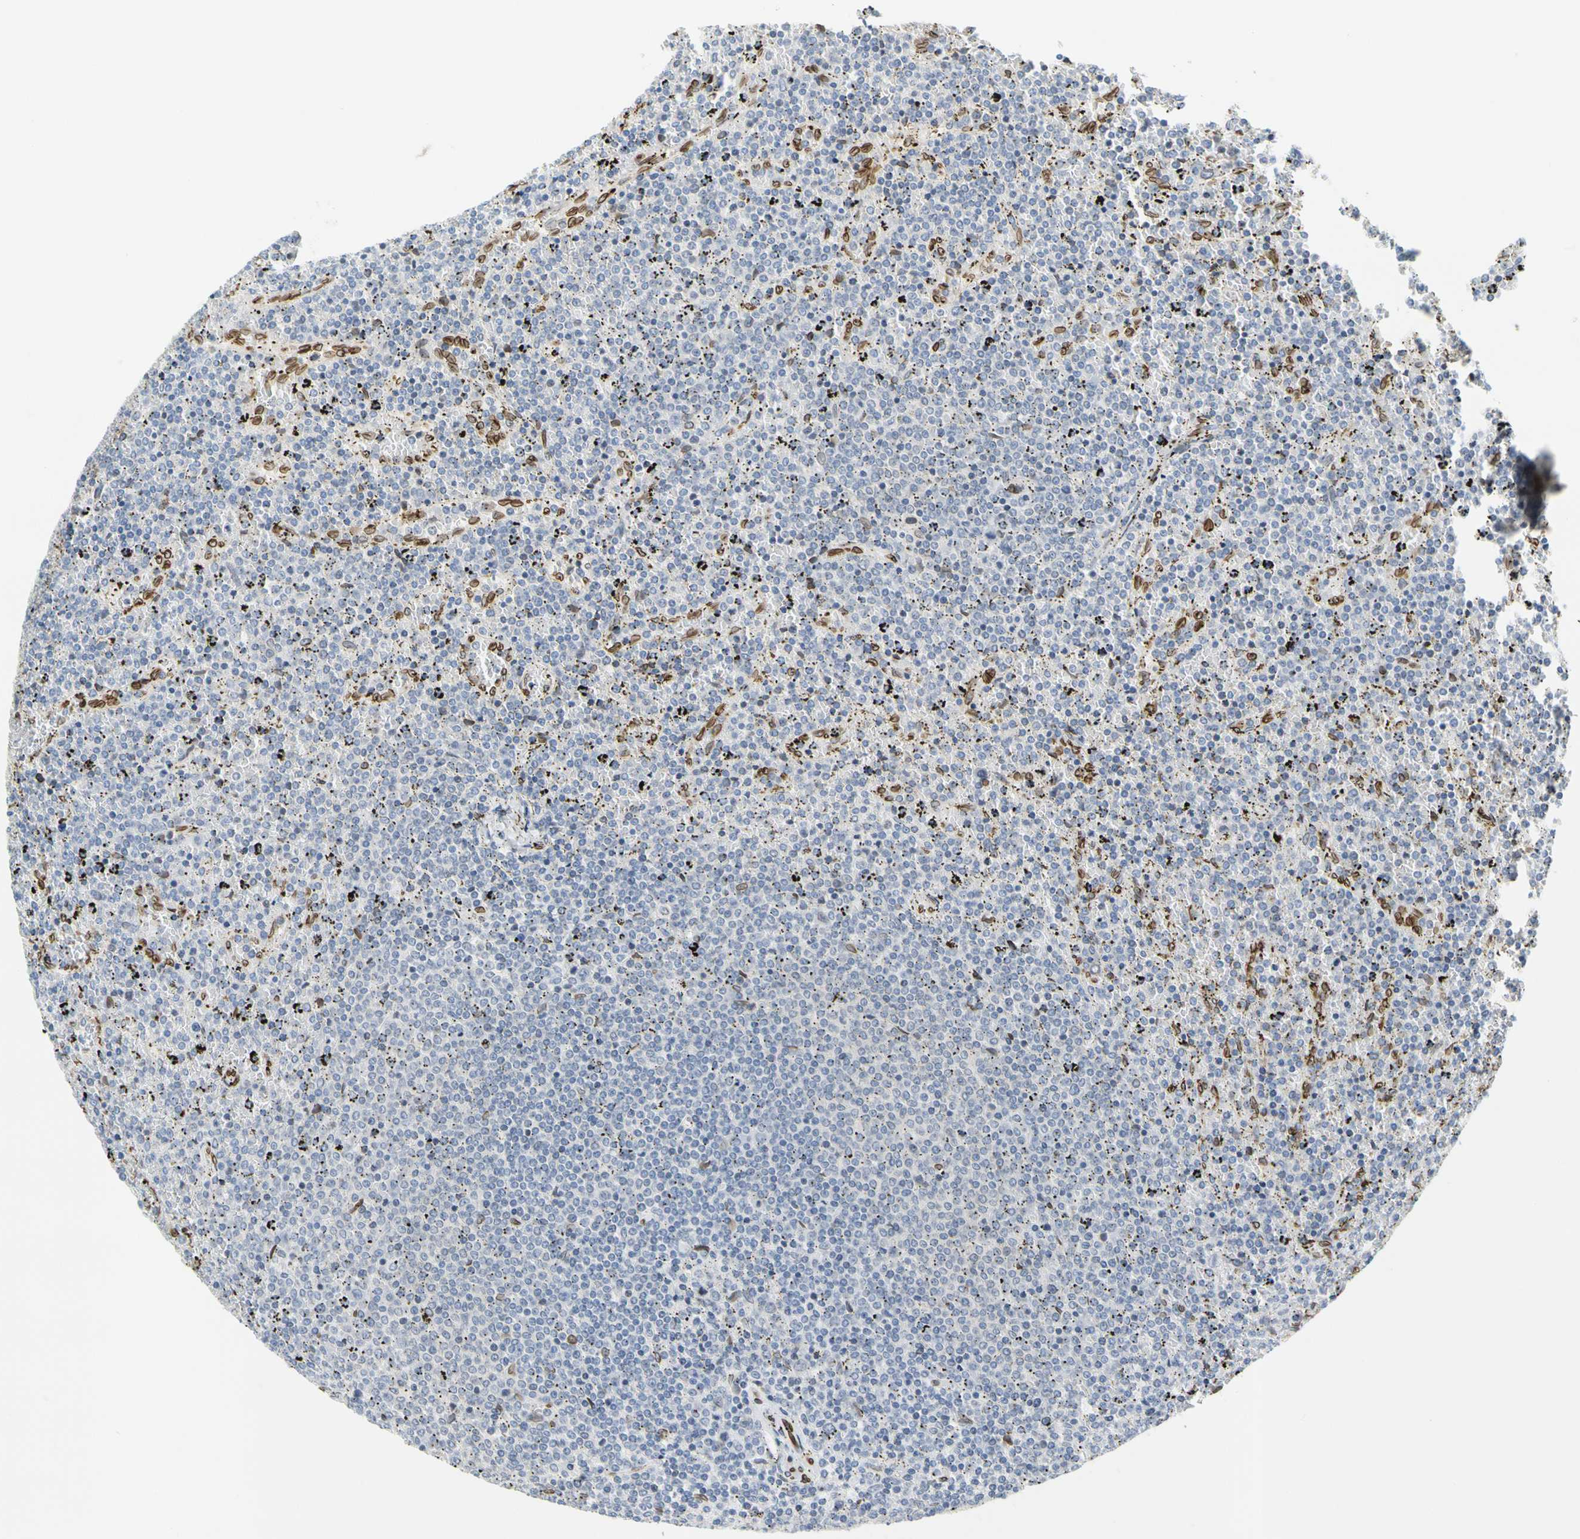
{"staining": {"intensity": "negative", "quantity": "none", "location": "none"}, "tissue": "lymphoma", "cell_type": "Tumor cells", "image_type": "cancer", "snomed": [{"axis": "morphology", "description": "Malignant lymphoma, non-Hodgkin's type, Low grade"}, {"axis": "topography", "description": "Spleen"}], "caption": "Image shows no protein positivity in tumor cells of low-grade malignant lymphoma, non-Hodgkin's type tissue. (DAB (3,3'-diaminobenzidine) immunohistochemistry (IHC) with hematoxylin counter stain).", "gene": "SUN1", "patient": {"sex": "female", "age": 77}}